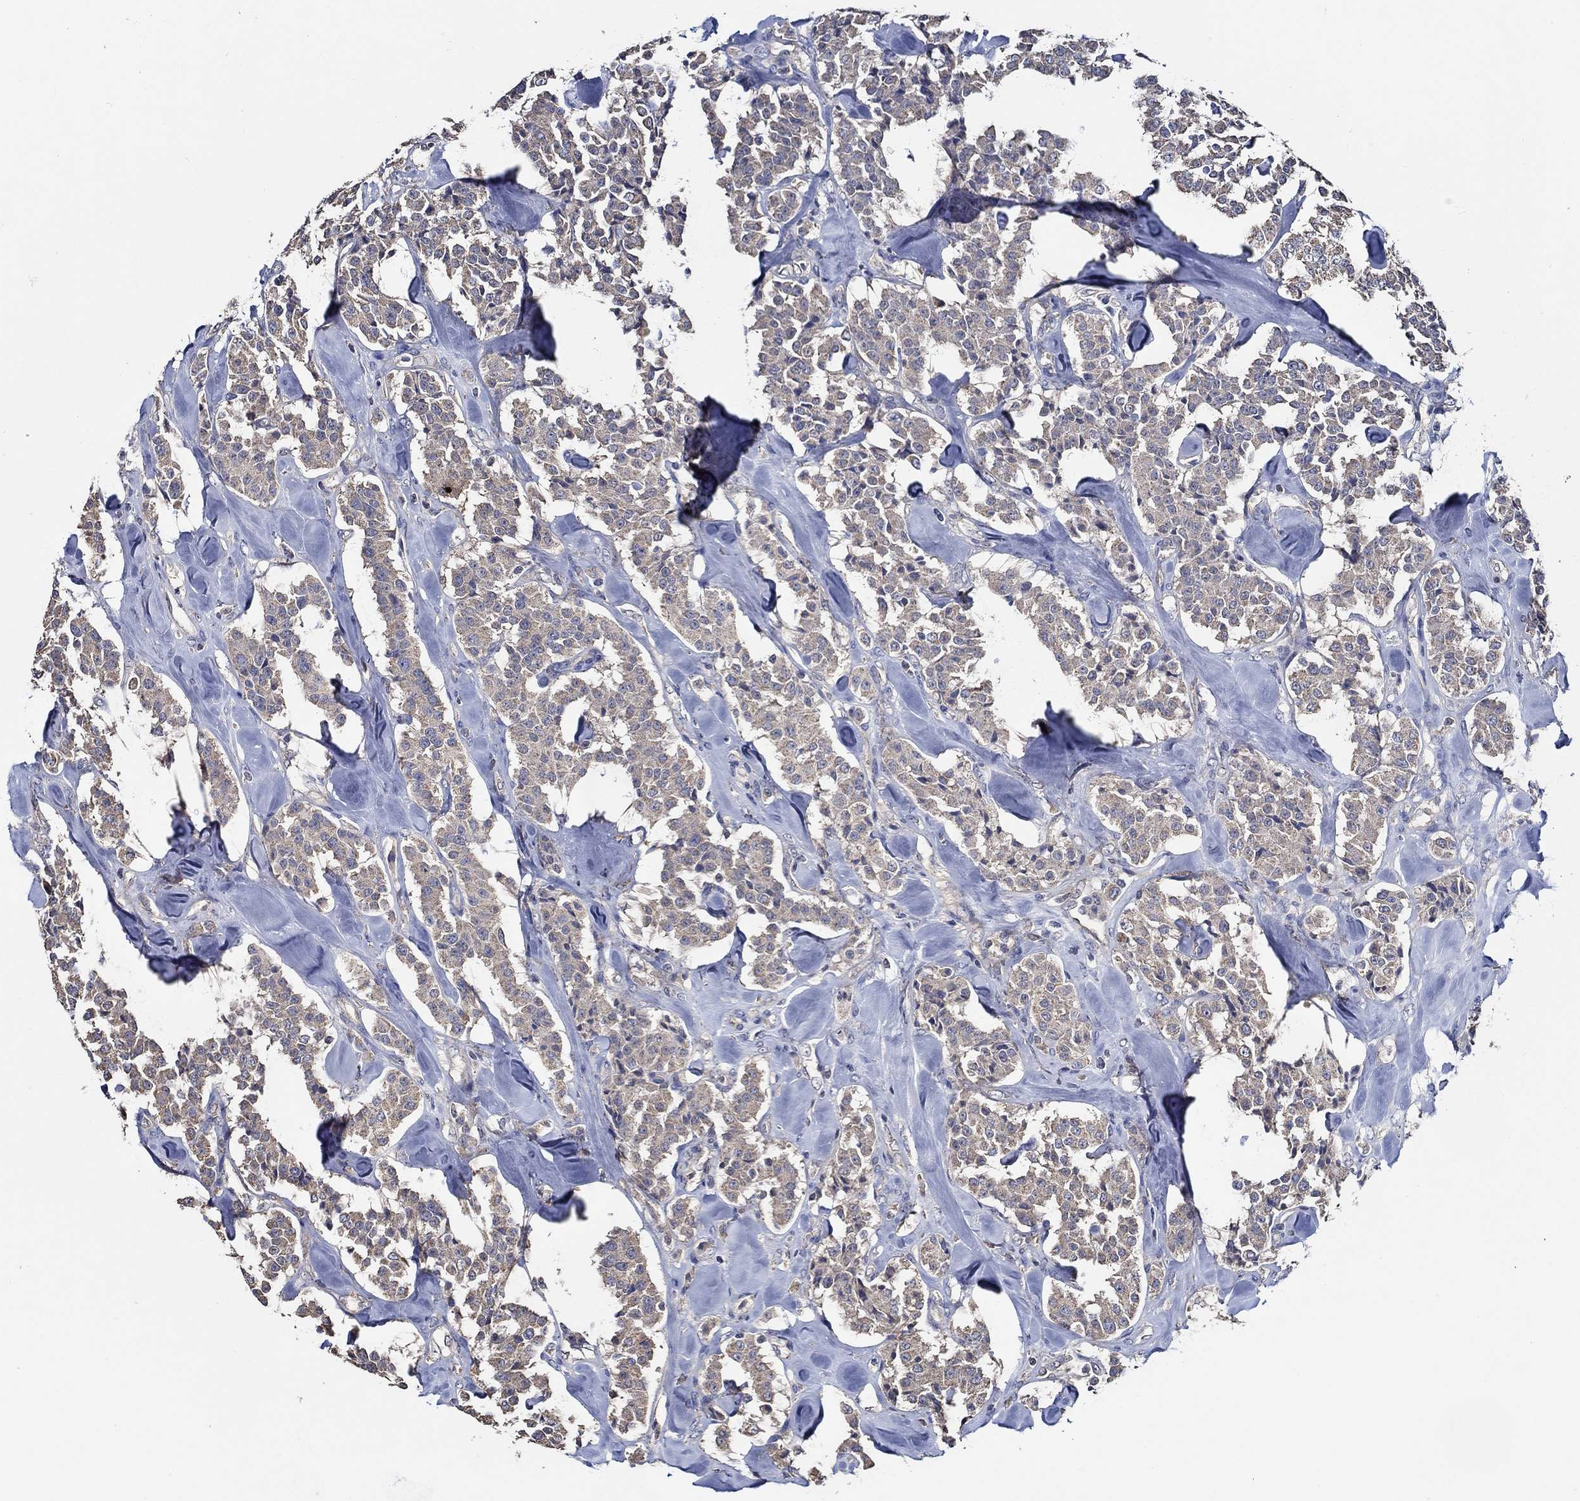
{"staining": {"intensity": "weak", "quantity": ">75%", "location": "cytoplasmic/membranous"}, "tissue": "carcinoid", "cell_type": "Tumor cells", "image_type": "cancer", "snomed": [{"axis": "morphology", "description": "Carcinoid, malignant, NOS"}, {"axis": "topography", "description": "Pancreas"}], "caption": "Protein expression analysis of human carcinoid reveals weak cytoplasmic/membranous expression in approximately >75% of tumor cells.", "gene": "WDR53", "patient": {"sex": "male", "age": 41}}